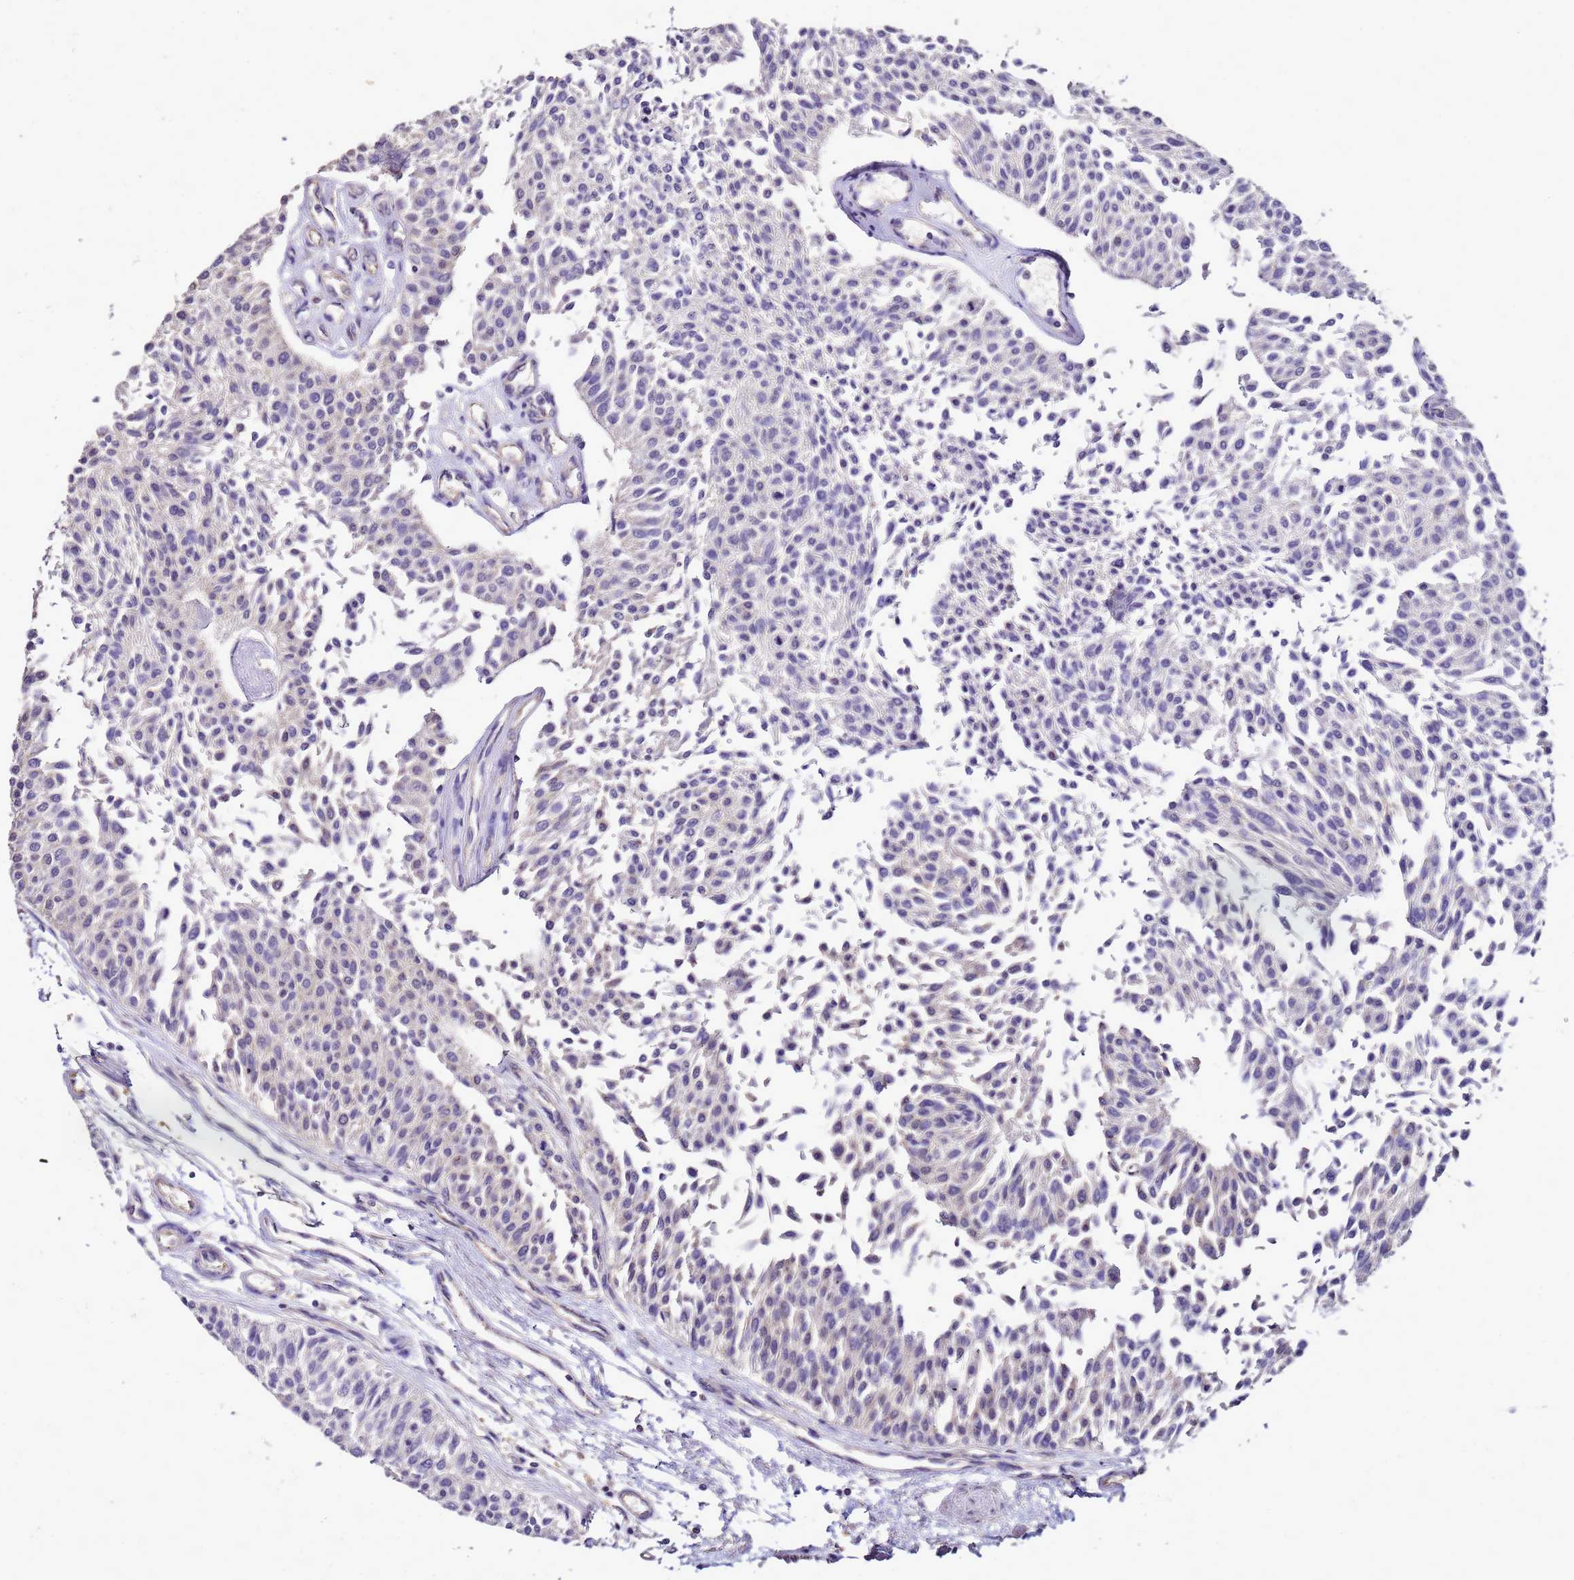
{"staining": {"intensity": "negative", "quantity": "none", "location": "none"}, "tissue": "urothelial cancer", "cell_type": "Tumor cells", "image_type": "cancer", "snomed": [{"axis": "morphology", "description": "Urothelial carcinoma, NOS"}, {"axis": "topography", "description": "Urinary bladder"}], "caption": "A micrograph of transitional cell carcinoma stained for a protein reveals no brown staining in tumor cells.", "gene": "ENOPH1", "patient": {"sex": "male", "age": 55}}